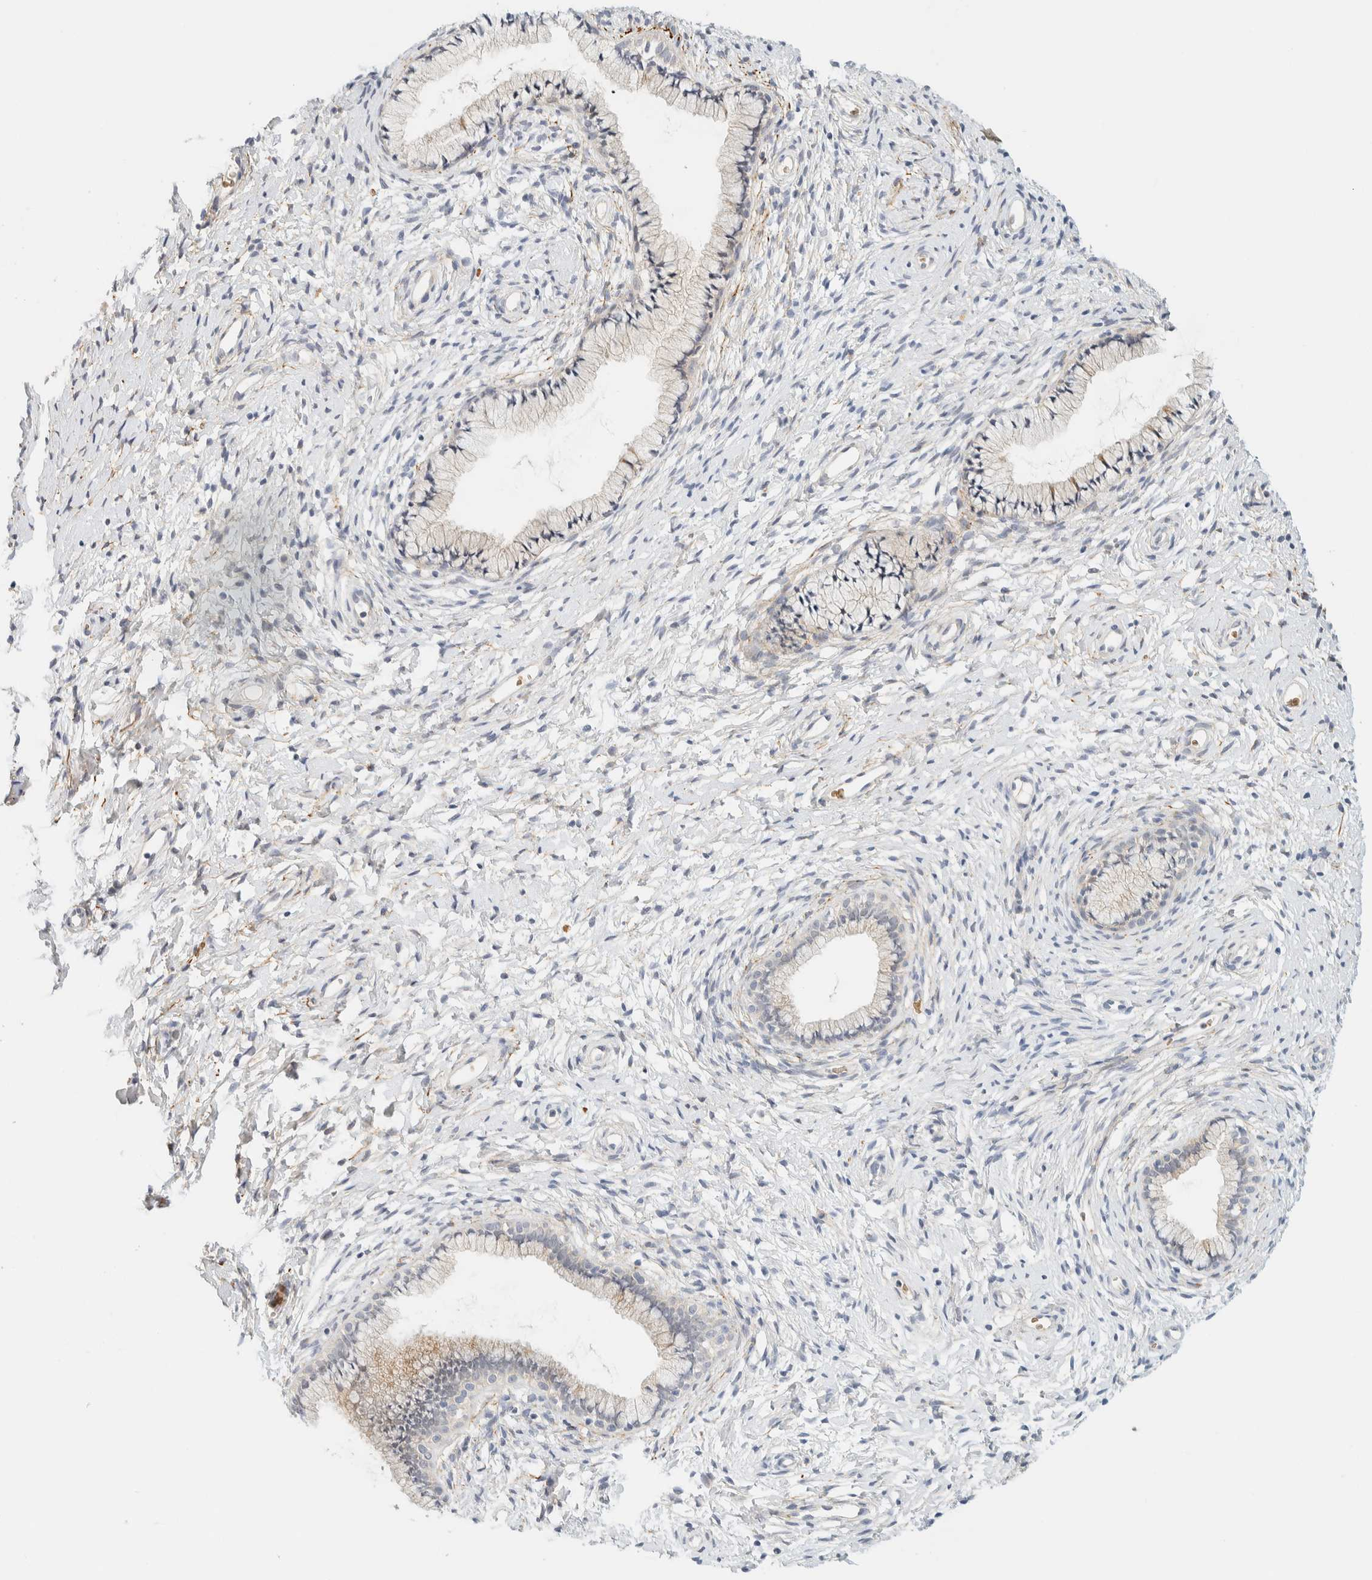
{"staining": {"intensity": "negative", "quantity": "none", "location": "none"}, "tissue": "cervix", "cell_type": "Glandular cells", "image_type": "normal", "snomed": [{"axis": "morphology", "description": "Normal tissue, NOS"}, {"axis": "topography", "description": "Cervix"}], "caption": "This histopathology image is of normal cervix stained with IHC to label a protein in brown with the nuclei are counter-stained blue. There is no expression in glandular cells. (DAB (3,3'-diaminobenzidine) immunohistochemistry visualized using brightfield microscopy, high magnification).", "gene": "TNK1", "patient": {"sex": "female", "age": 72}}